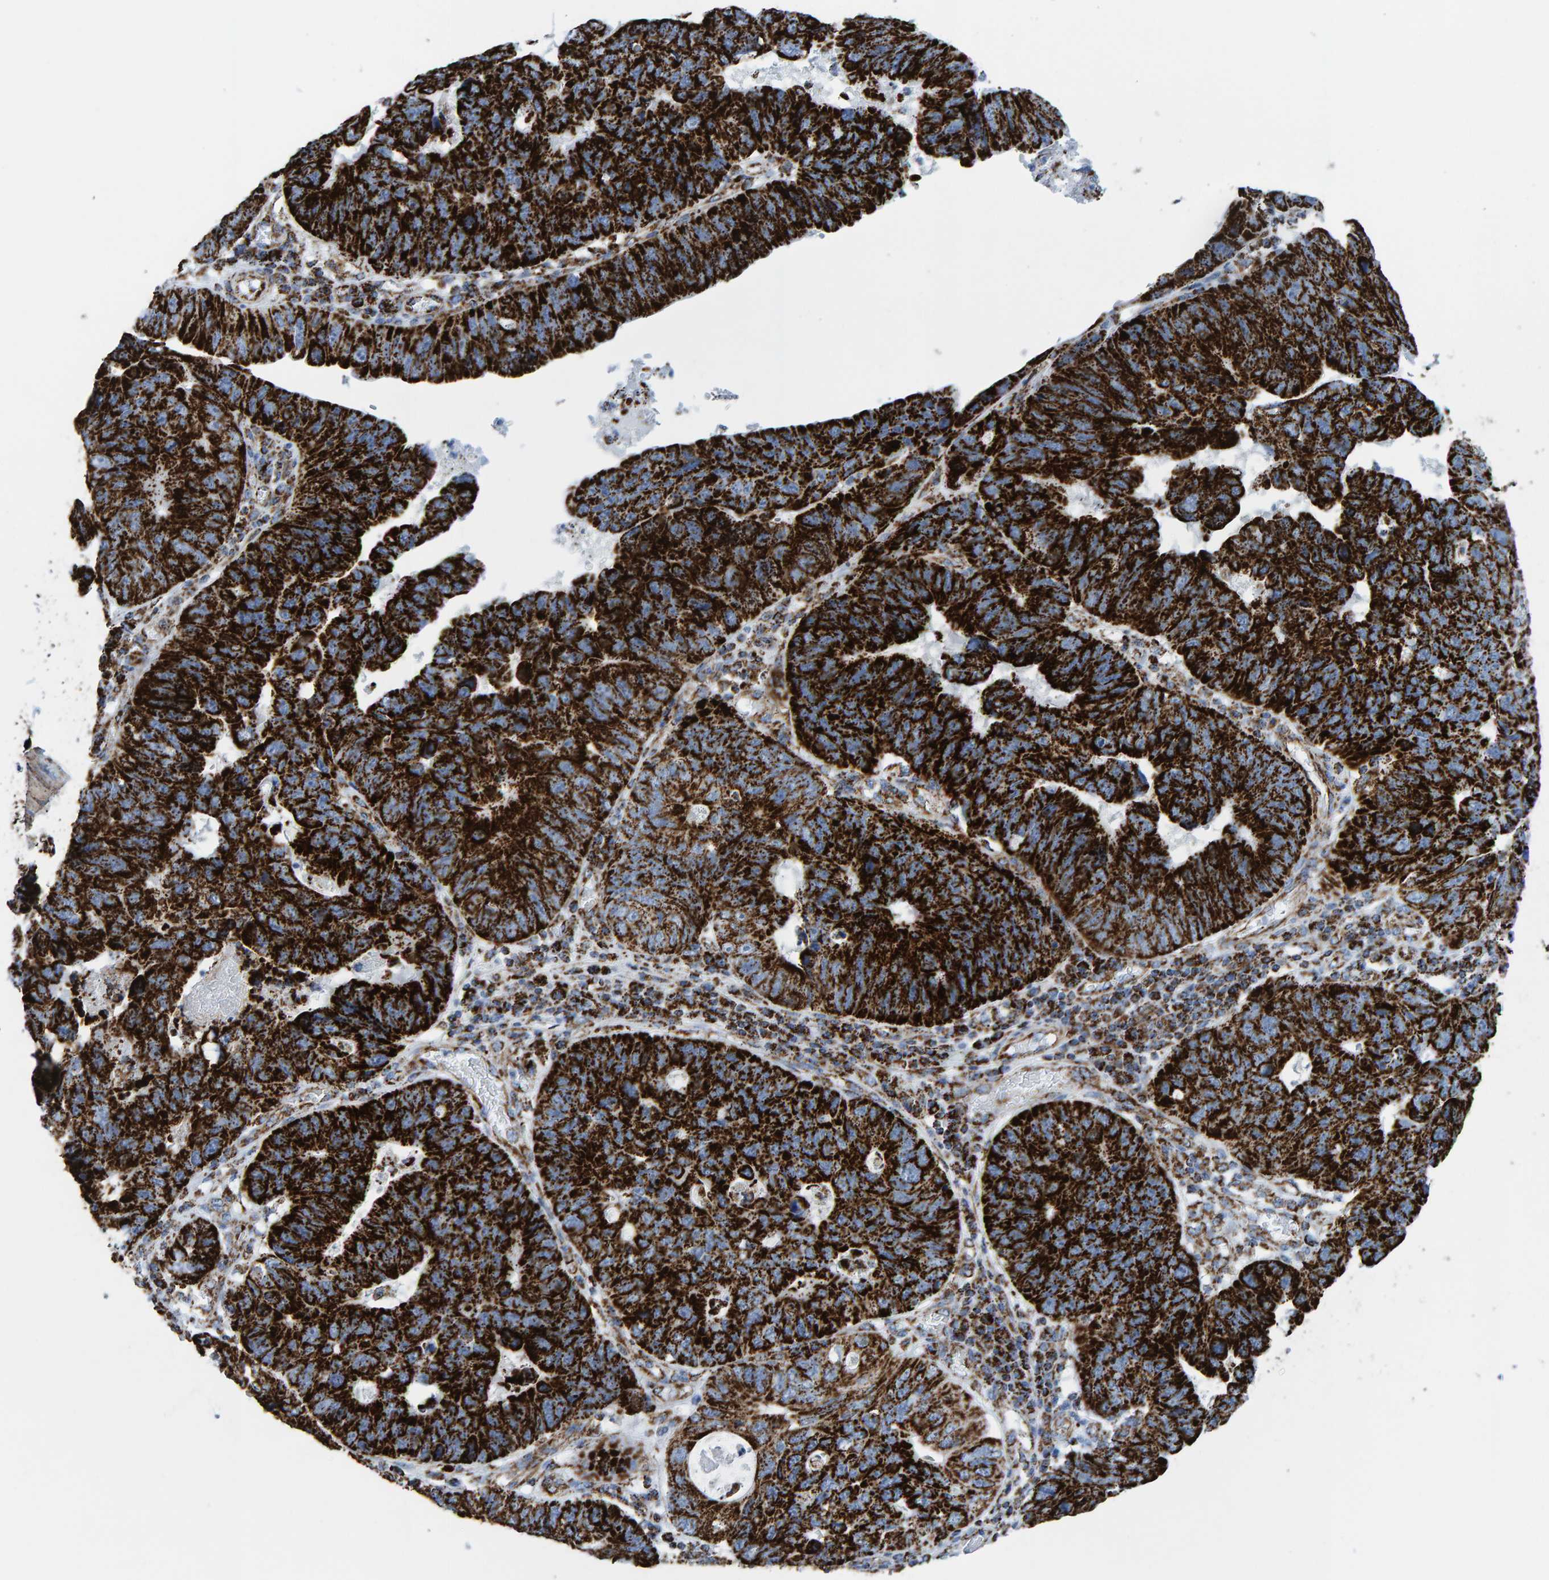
{"staining": {"intensity": "strong", "quantity": ">75%", "location": "cytoplasmic/membranous"}, "tissue": "stomach cancer", "cell_type": "Tumor cells", "image_type": "cancer", "snomed": [{"axis": "morphology", "description": "Adenocarcinoma, NOS"}, {"axis": "topography", "description": "Stomach"}], "caption": "An image of human stomach cancer stained for a protein exhibits strong cytoplasmic/membranous brown staining in tumor cells.", "gene": "ENSG00000262660", "patient": {"sex": "male", "age": 59}}